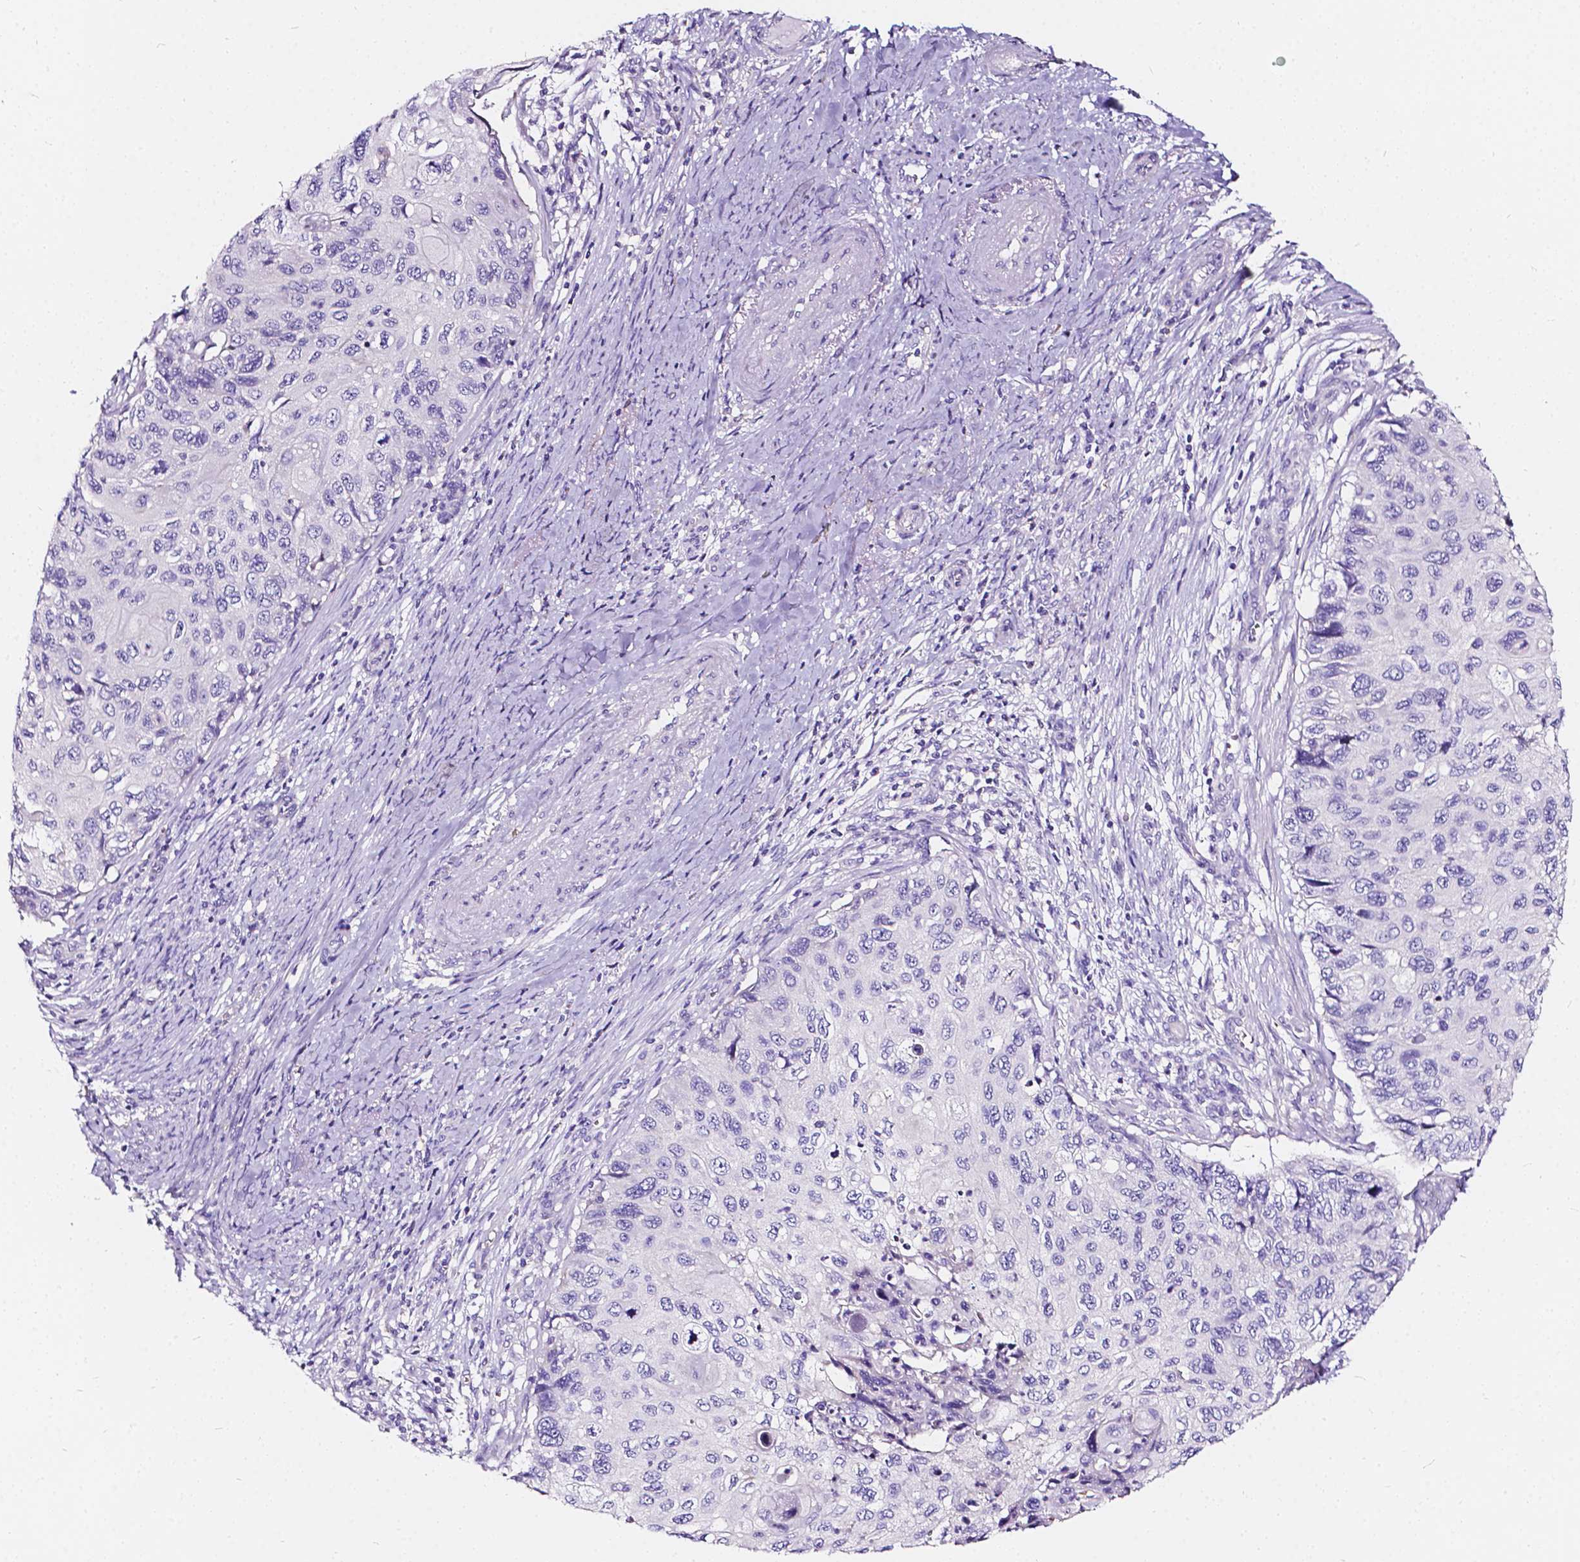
{"staining": {"intensity": "negative", "quantity": "none", "location": "none"}, "tissue": "cervical cancer", "cell_type": "Tumor cells", "image_type": "cancer", "snomed": [{"axis": "morphology", "description": "Squamous cell carcinoma, NOS"}, {"axis": "topography", "description": "Cervix"}], "caption": "IHC of cervical squamous cell carcinoma demonstrates no staining in tumor cells.", "gene": "CLSTN2", "patient": {"sex": "female", "age": 70}}